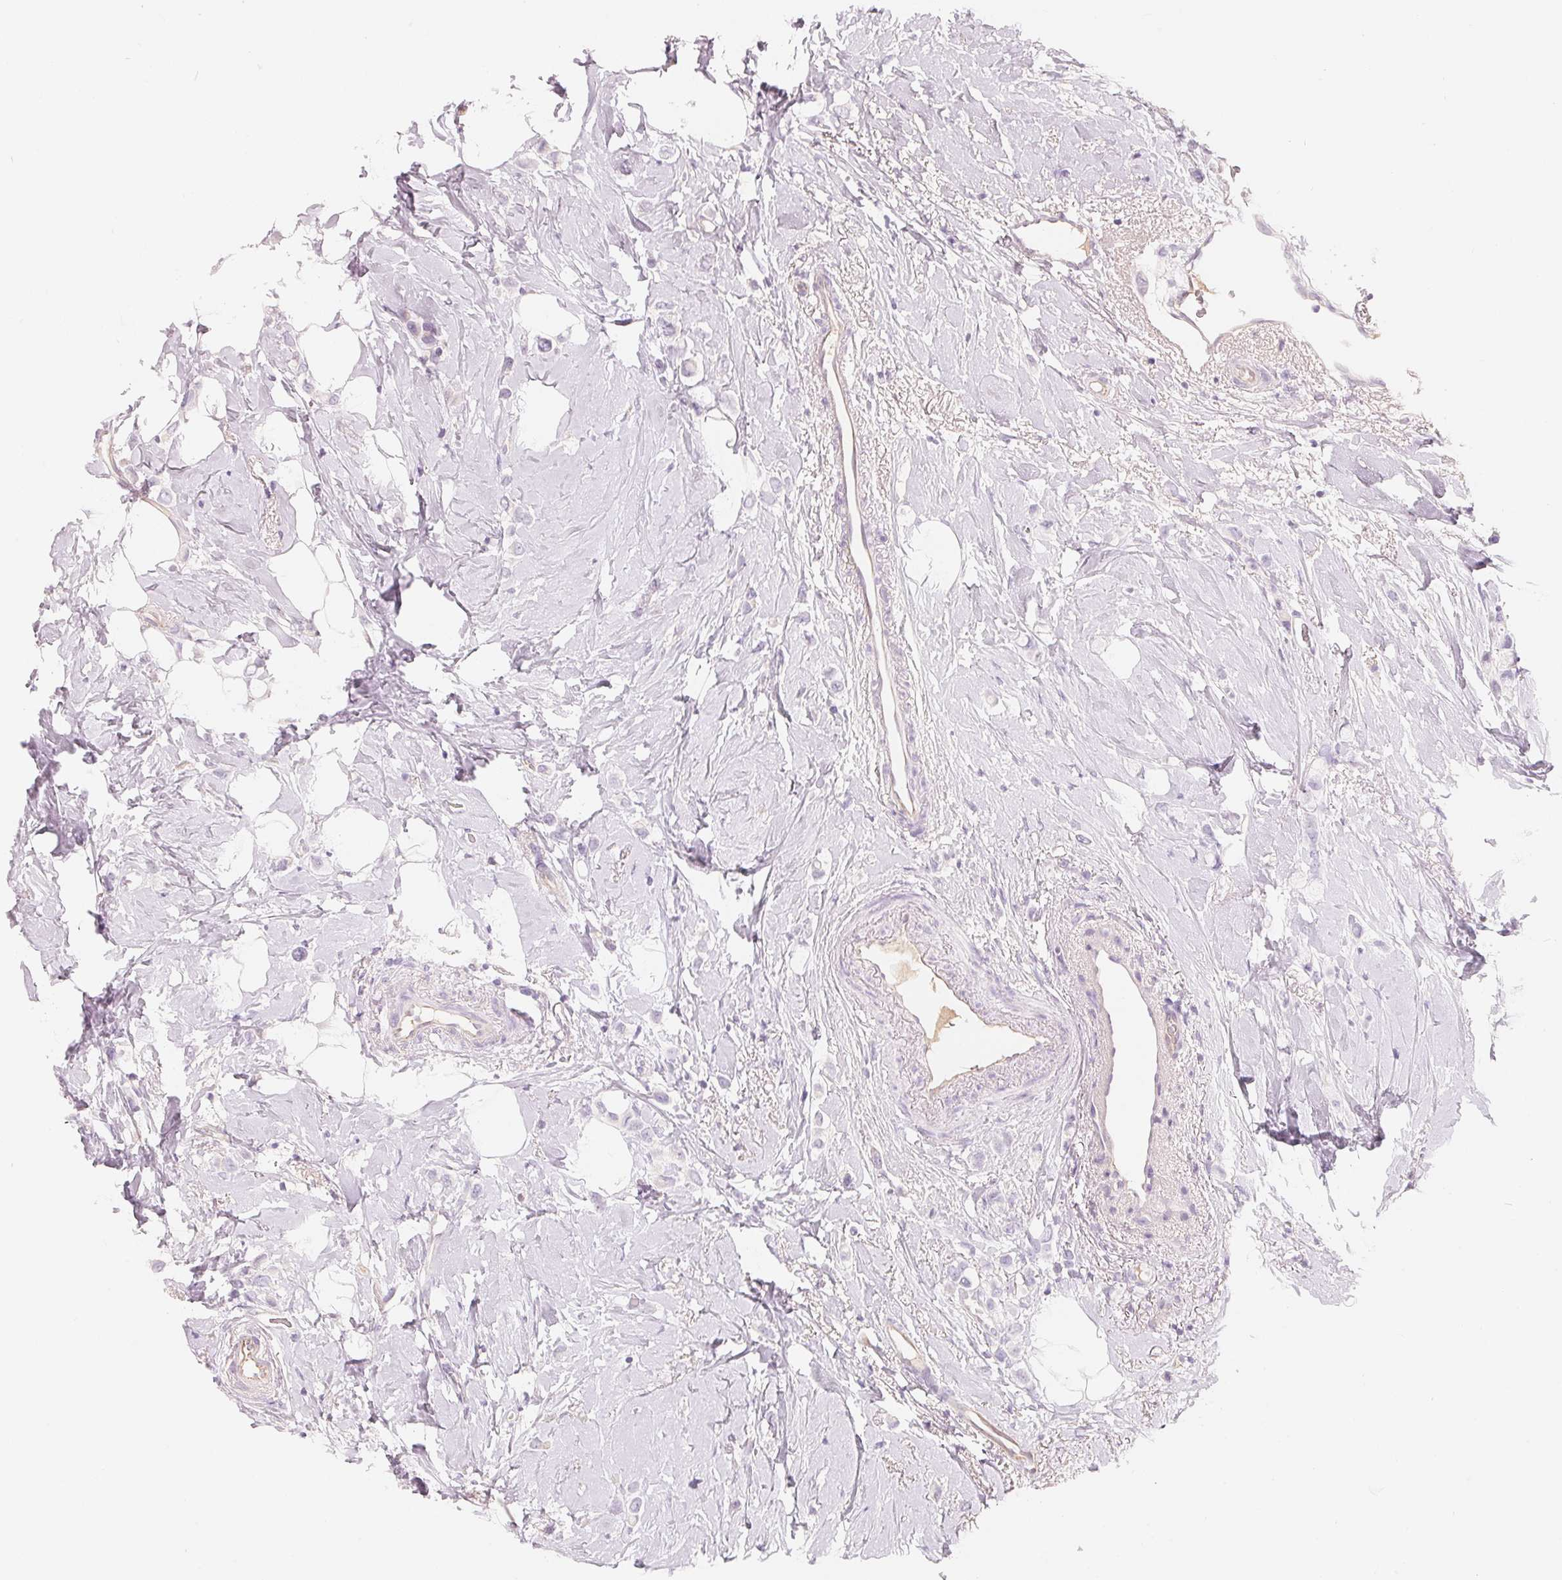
{"staining": {"intensity": "negative", "quantity": "none", "location": "none"}, "tissue": "breast cancer", "cell_type": "Tumor cells", "image_type": "cancer", "snomed": [{"axis": "morphology", "description": "Lobular carcinoma"}, {"axis": "topography", "description": "Breast"}], "caption": "An image of human breast cancer (lobular carcinoma) is negative for staining in tumor cells. (Immunohistochemistry (ihc), brightfield microscopy, high magnification).", "gene": "CFHR2", "patient": {"sex": "female", "age": 66}}